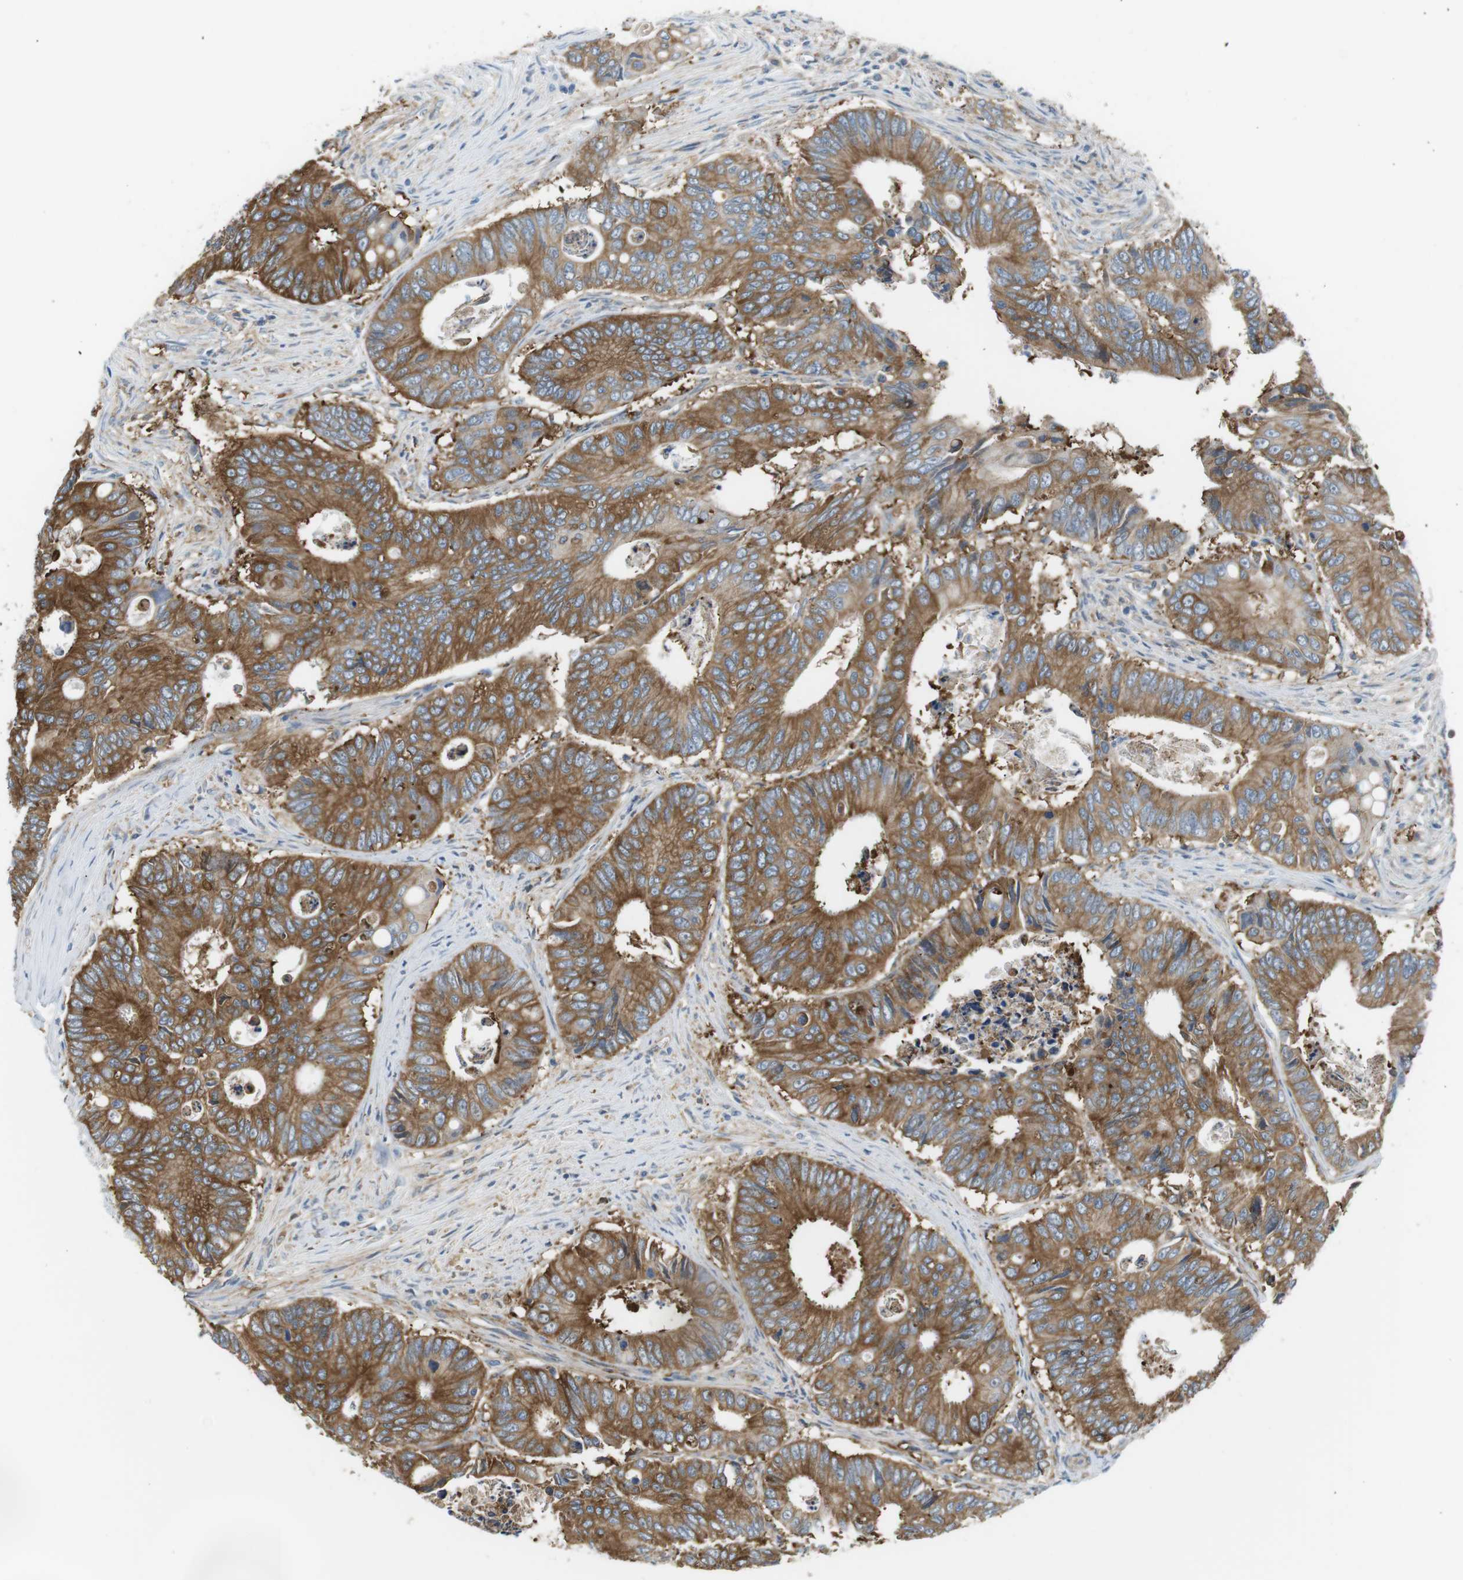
{"staining": {"intensity": "moderate", "quantity": ">75%", "location": "cytoplasmic/membranous"}, "tissue": "colorectal cancer", "cell_type": "Tumor cells", "image_type": "cancer", "snomed": [{"axis": "morphology", "description": "Inflammation, NOS"}, {"axis": "morphology", "description": "Adenocarcinoma, NOS"}, {"axis": "topography", "description": "Colon"}], "caption": "Colorectal cancer stained for a protein demonstrates moderate cytoplasmic/membranous positivity in tumor cells.", "gene": "PEPD", "patient": {"sex": "male", "age": 72}}